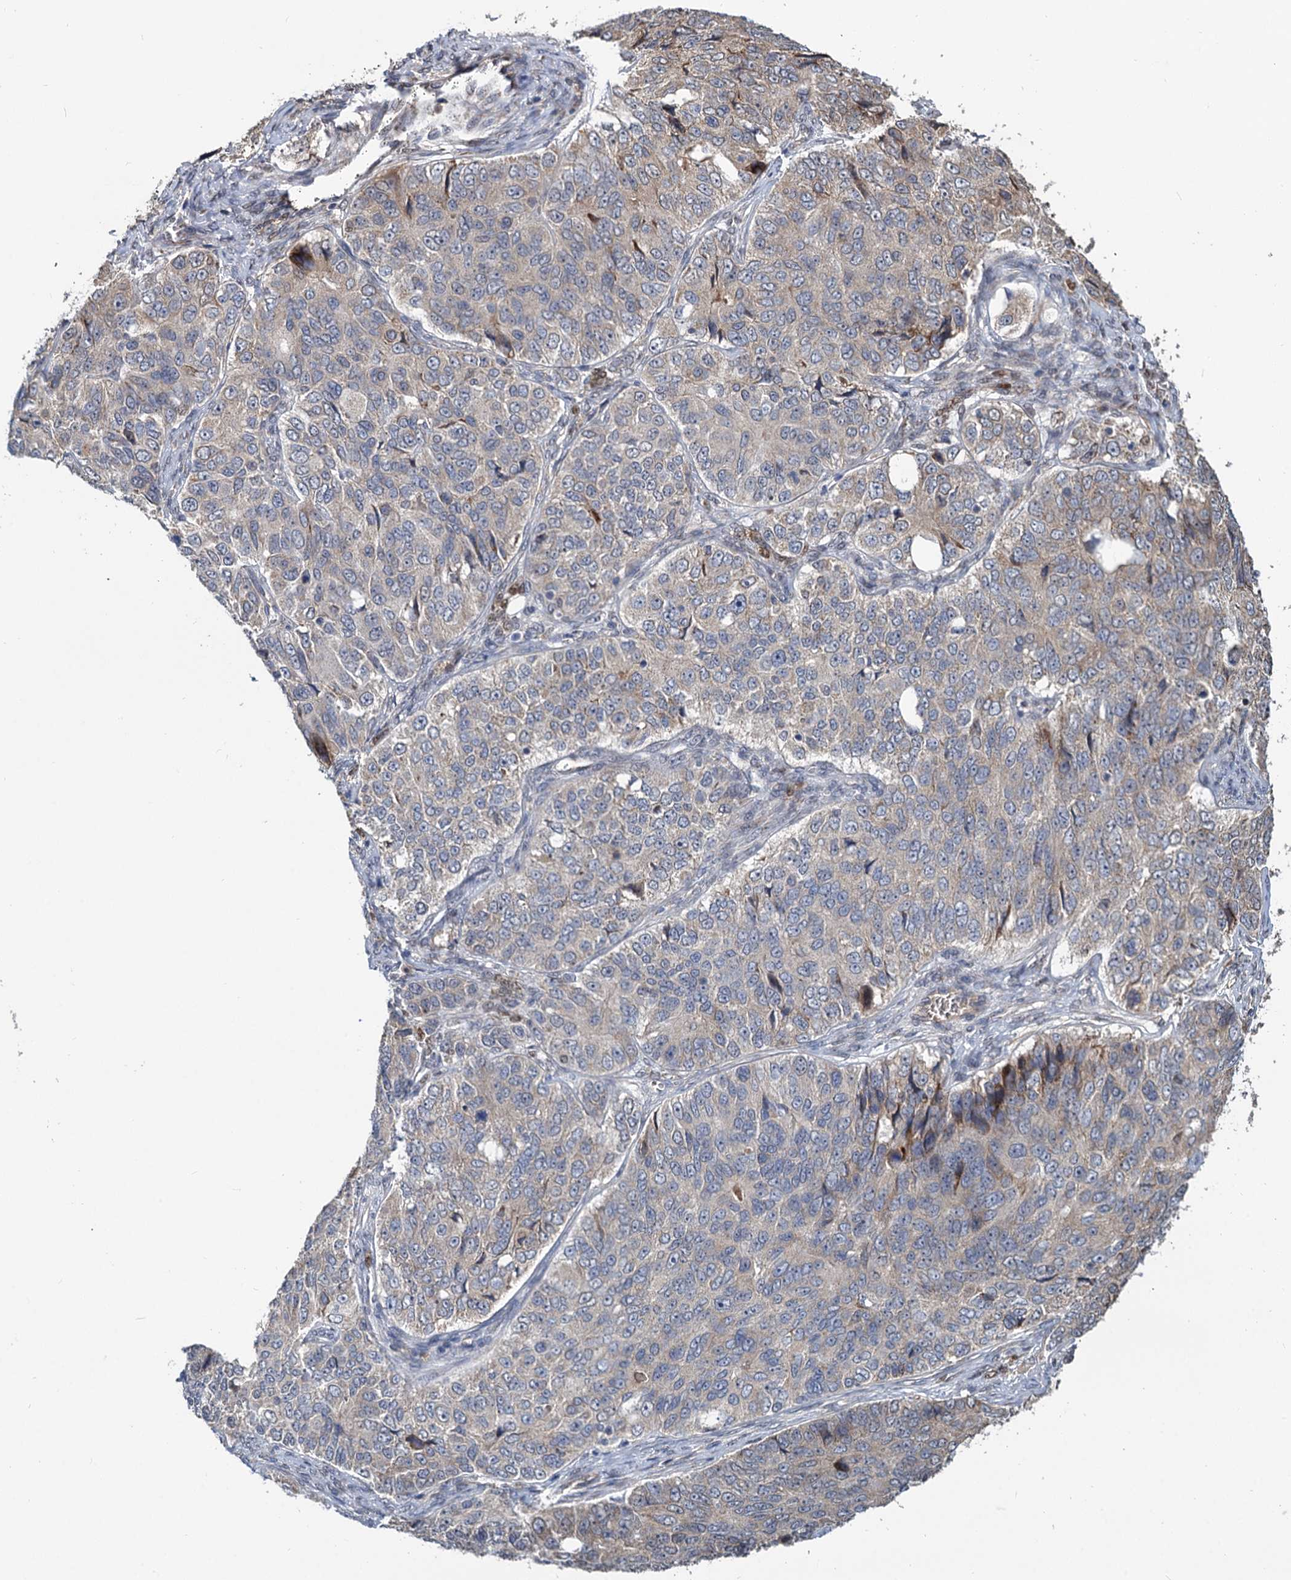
{"staining": {"intensity": "weak", "quantity": "<25%", "location": "cytoplasmic/membranous"}, "tissue": "ovarian cancer", "cell_type": "Tumor cells", "image_type": "cancer", "snomed": [{"axis": "morphology", "description": "Carcinoma, endometroid"}, {"axis": "topography", "description": "Ovary"}], "caption": "A high-resolution micrograph shows immunohistochemistry (IHC) staining of ovarian endometroid carcinoma, which demonstrates no significant staining in tumor cells.", "gene": "ALKBH7", "patient": {"sex": "female", "age": 51}}